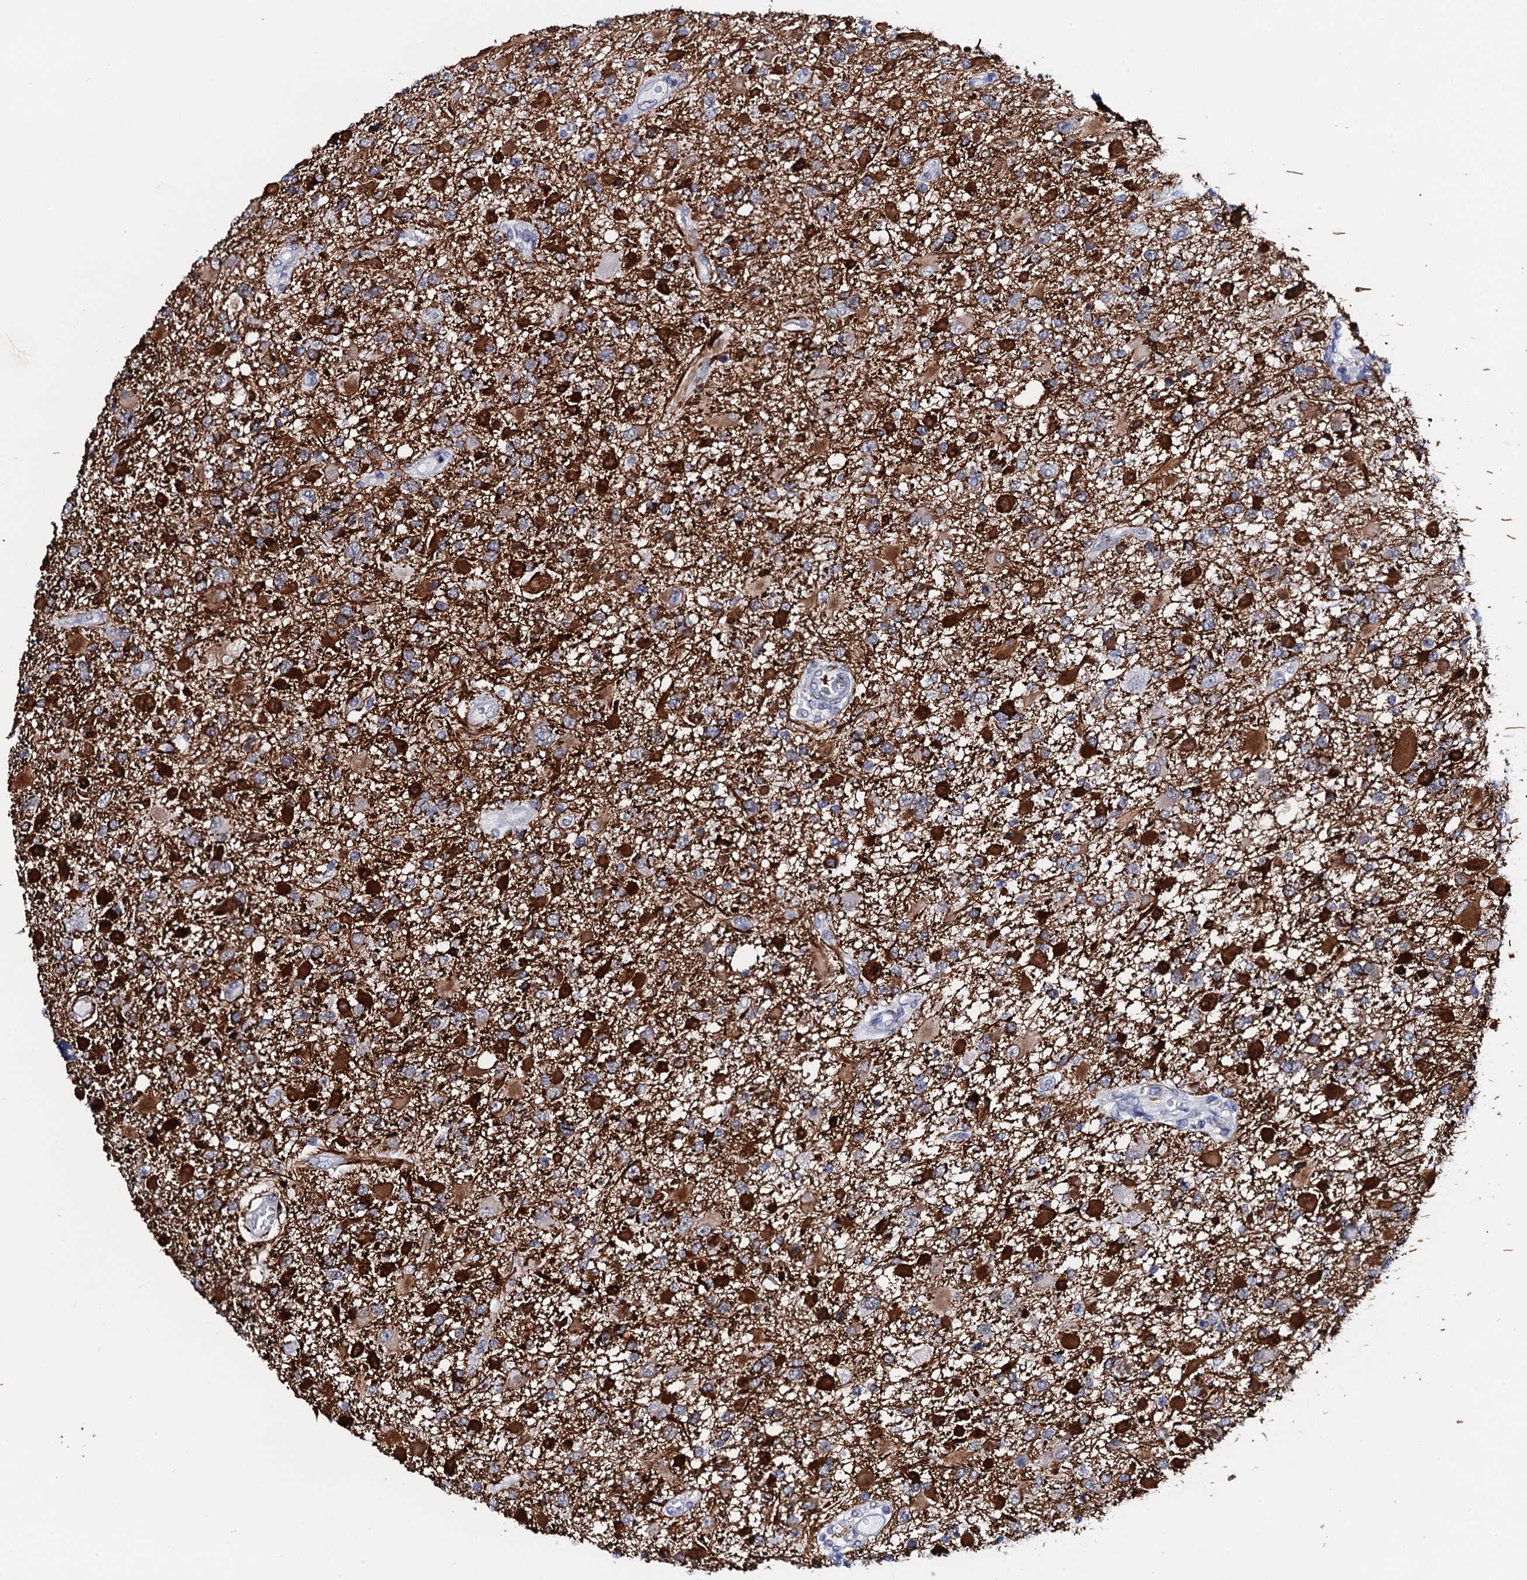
{"staining": {"intensity": "strong", "quantity": "25%-75%", "location": "cytoplasmic/membranous"}, "tissue": "glioma", "cell_type": "Tumor cells", "image_type": "cancer", "snomed": [{"axis": "morphology", "description": "Glioma, malignant, High grade"}, {"axis": "topography", "description": "Brain"}], "caption": "High-grade glioma (malignant) was stained to show a protein in brown. There is high levels of strong cytoplasmic/membranous staining in approximately 25%-75% of tumor cells. (Brightfield microscopy of DAB IHC at high magnification).", "gene": "C16orf87", "patient": {"sex": "male", "age": 53}}